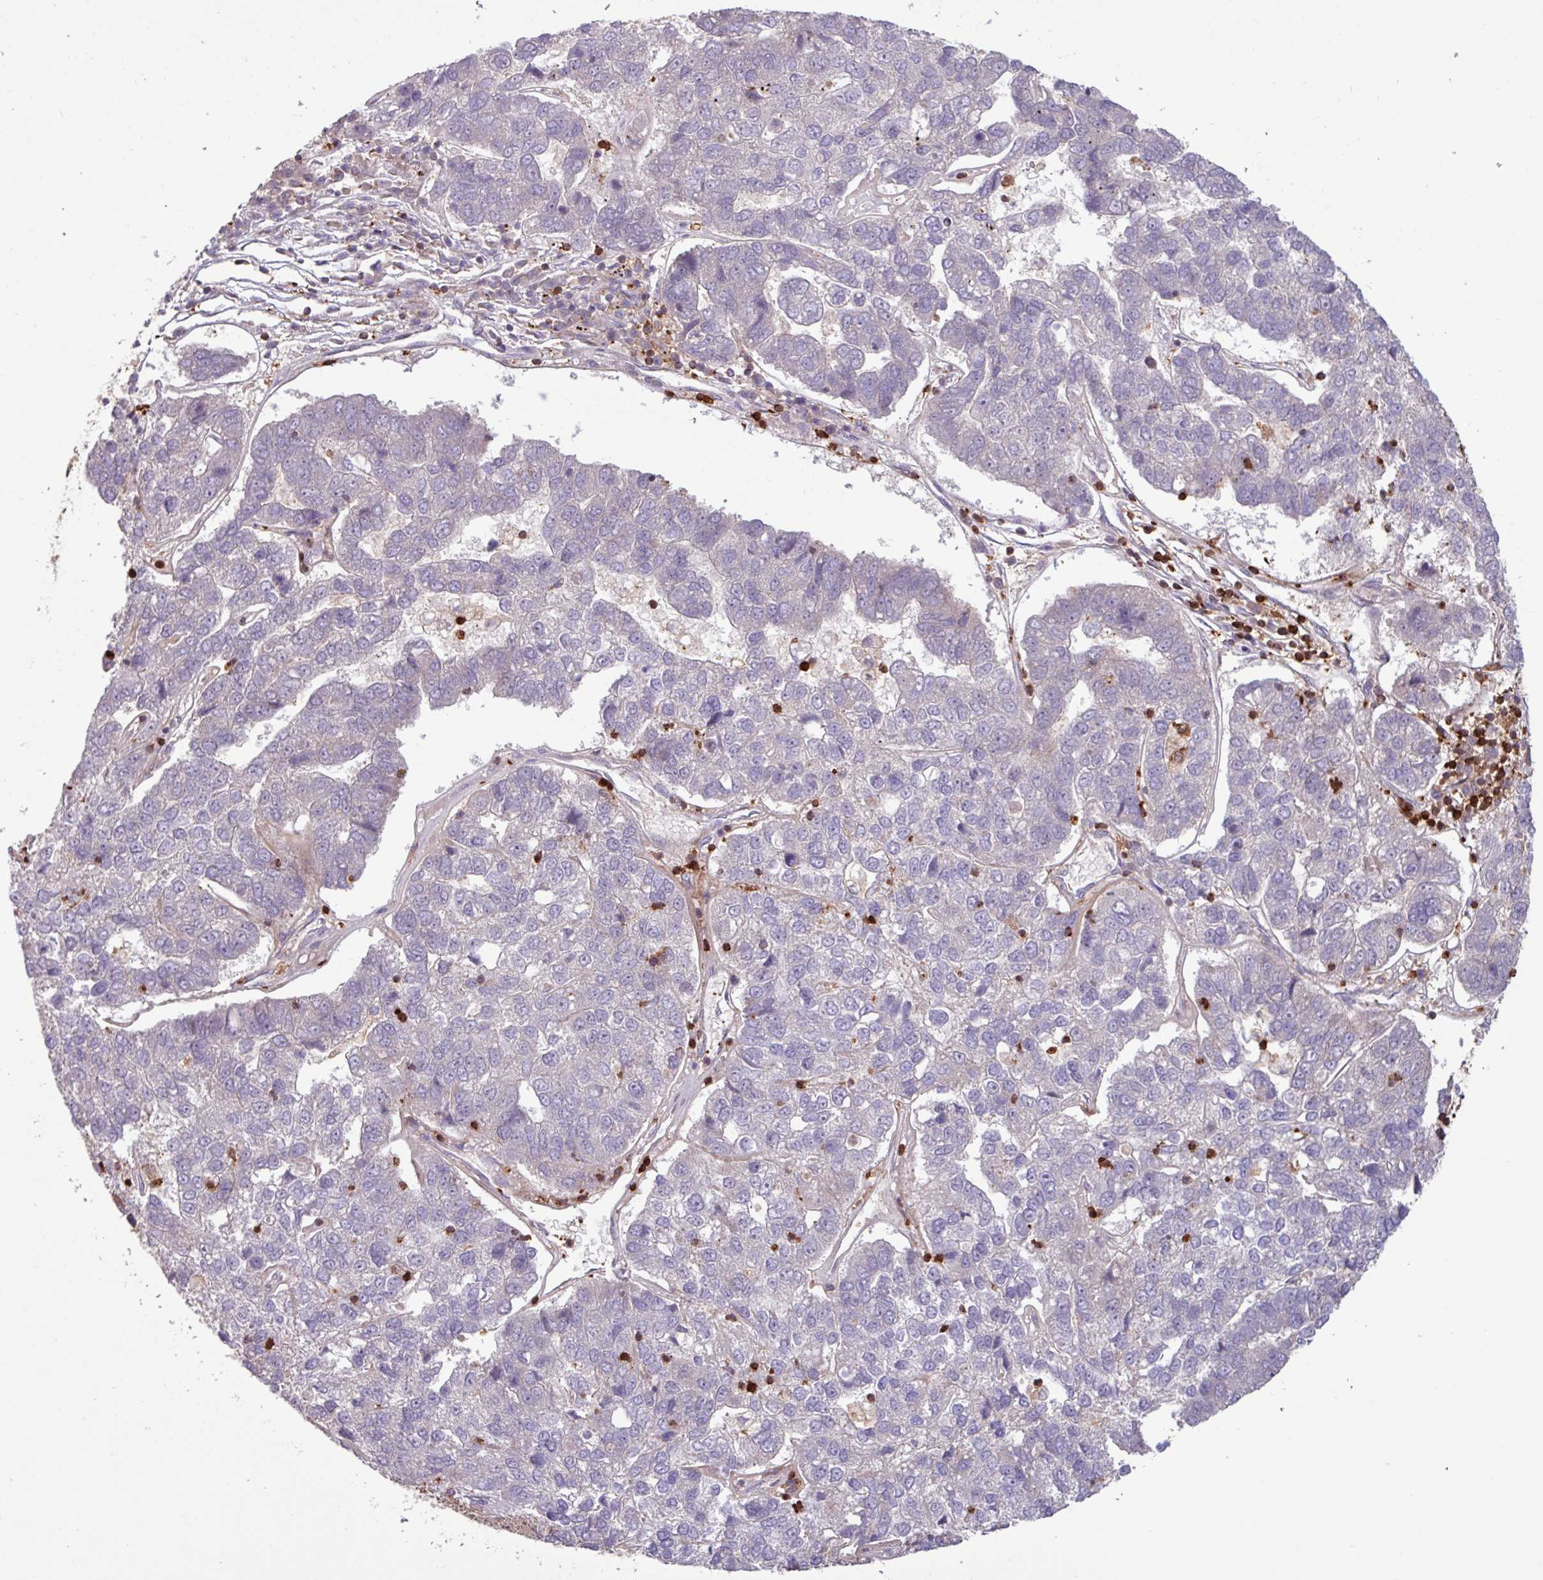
{"staining": {"intensity": "negative", "quantity": "none", "location": "none"}, "tissue": "pancreatic cancer", "cell_type": "Tumor cells", "image_type": "cancer", "snomed": [{"axis": "morphology", "description": "Adenocarcinoma, NOS"}, {"axis": "topography", "description": "Pancreas"}], "caption": "Pancreatic adenocarcinoma stained for a protein using IHC reveals no expression tumor cells.", "gene": "SEC61G", "patient": {"sex": "female", "age": 61}}